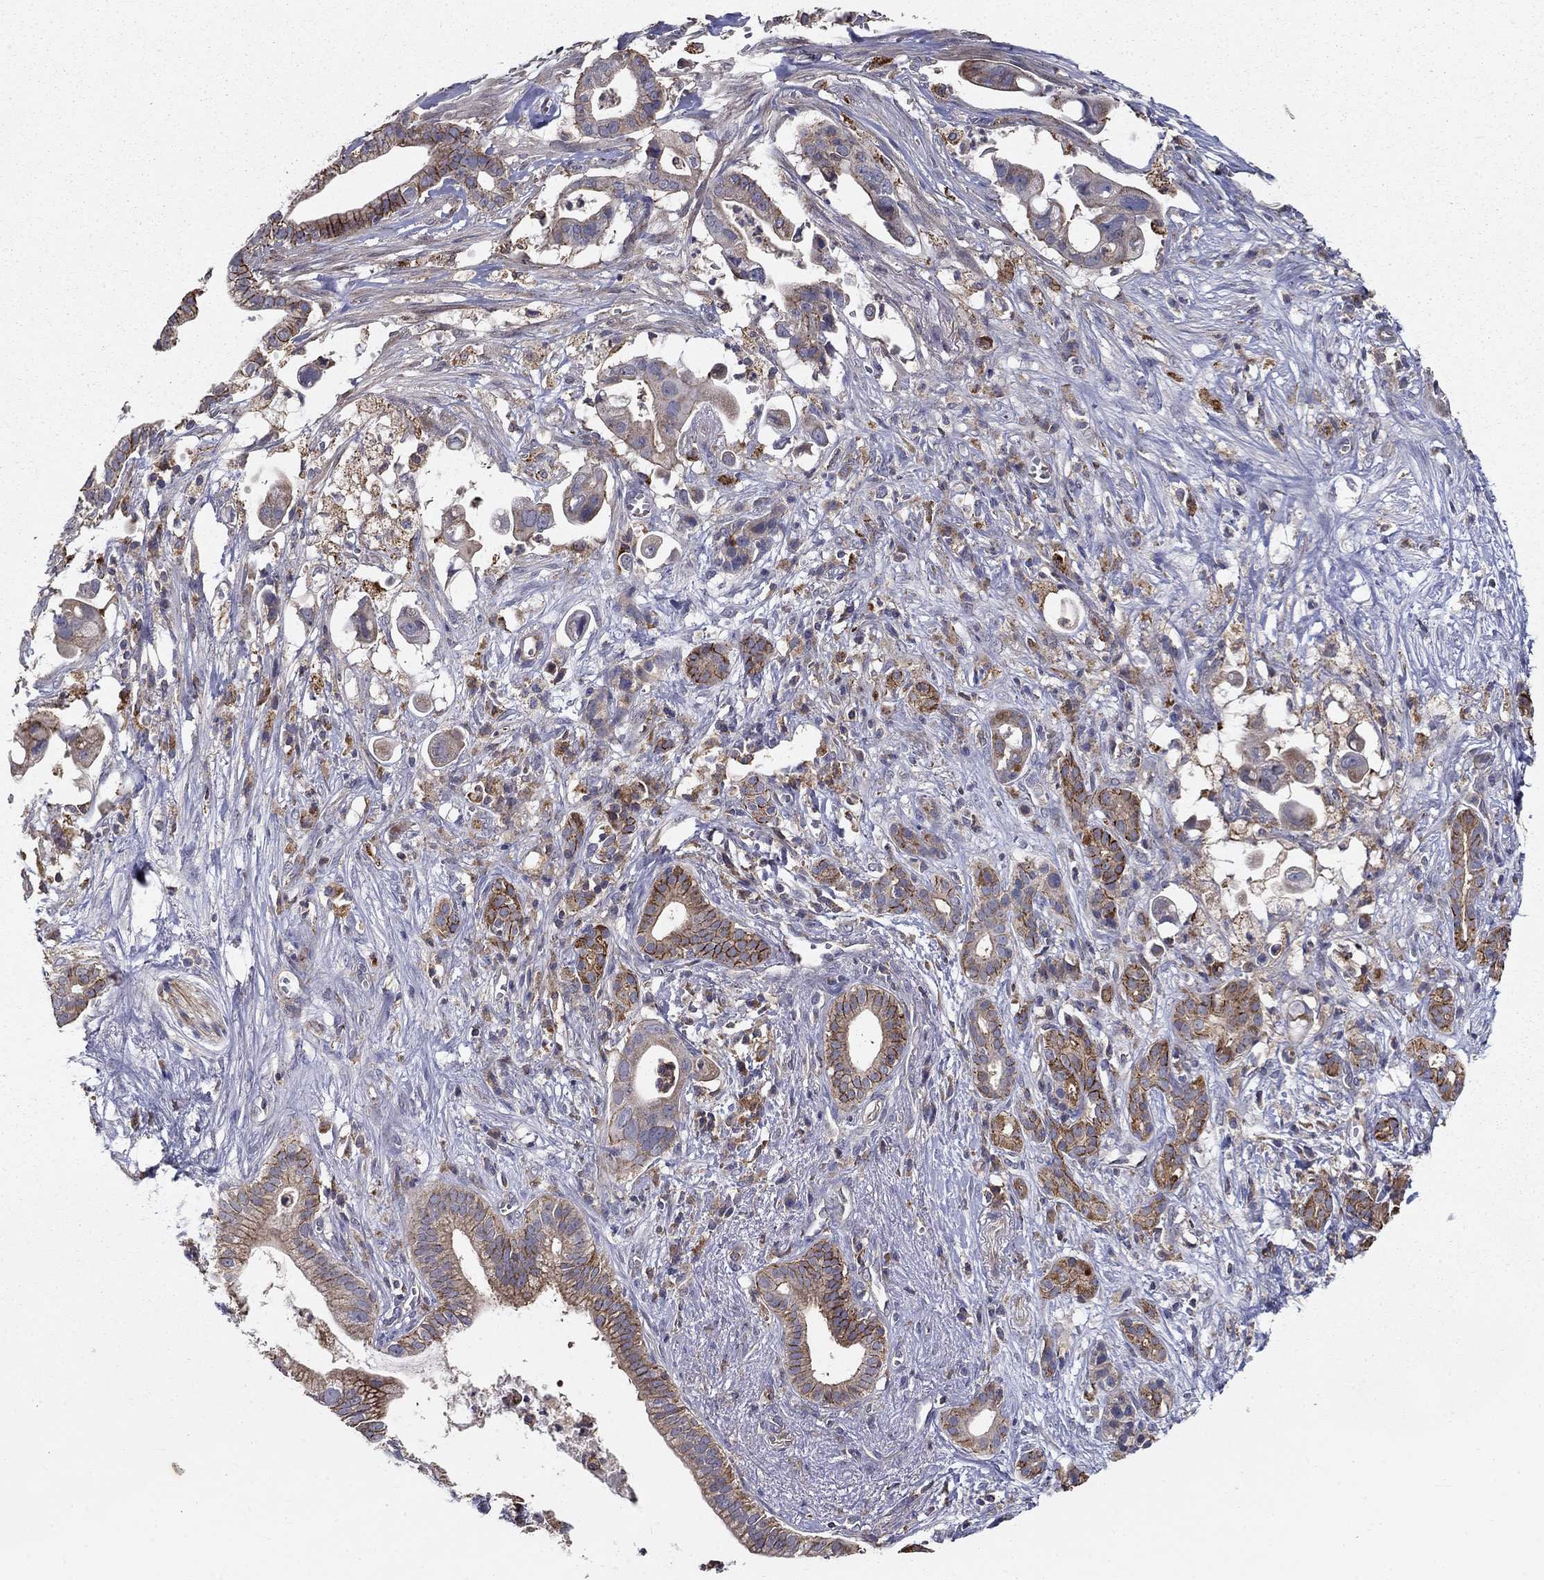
{"staining": {"intensity": "strong", "quantity": "25%-75%", "location": "cytoplasmic/membranous"}, "tissue": "pancreatic cancer", "cell_type": "Tumor cells", "image_type": "cancer", "snomed": [{"axis": "morphology", "description": "Adenocarcinoma, NOS"}, {"axis": "topography", "description": "Pancreas"}], "caption": "Adenocarcinoma (pancreatic) stained with a brown dye demonstrates strong cytoplasmic/membranous positive expression in about 25%-75% of tumor cells.", "gene": "ALDH4A1", "patient": {"sex": "male", "age": 61}}